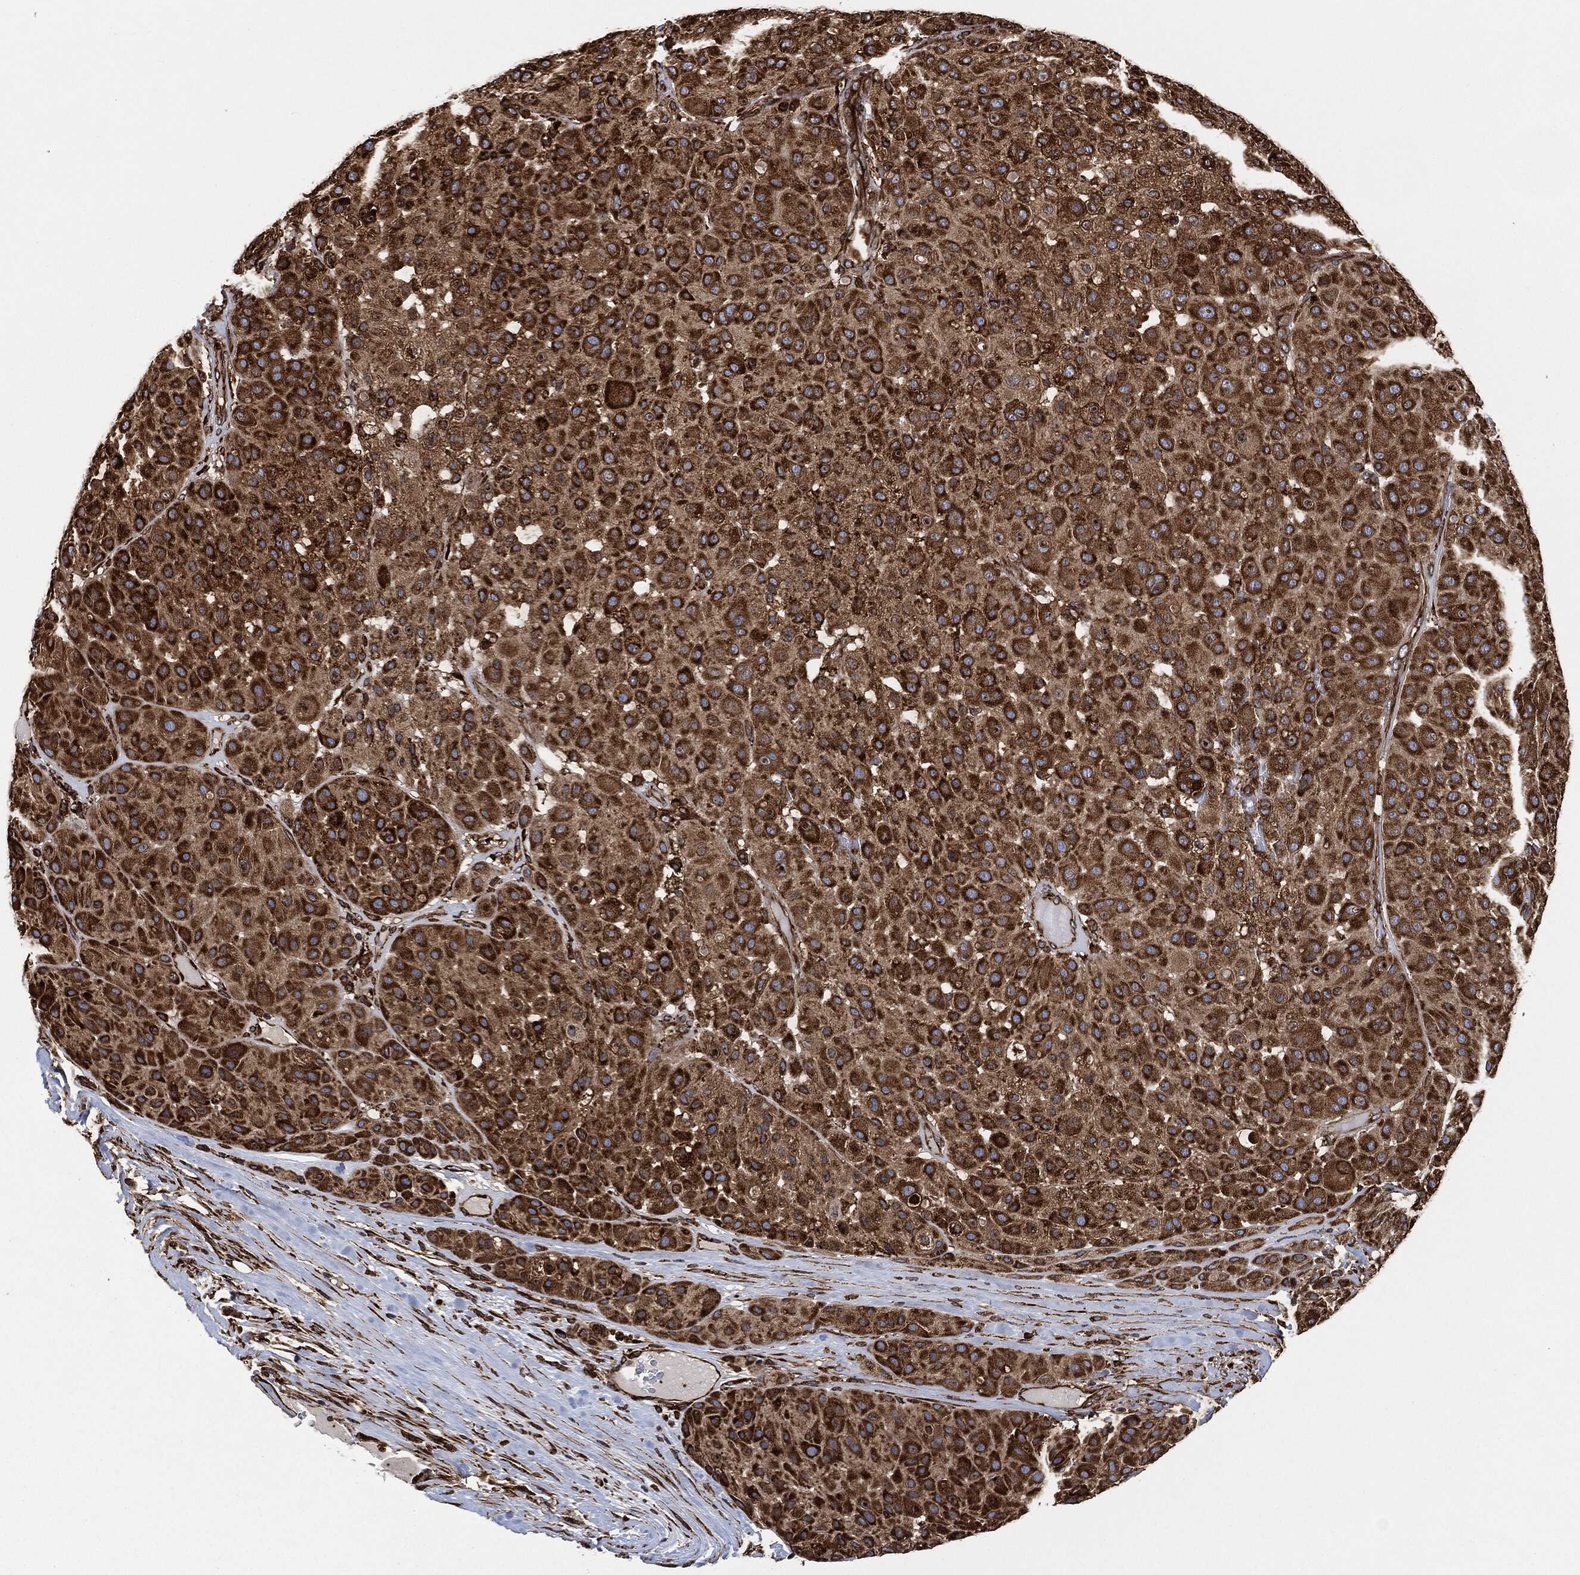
{"staining": {"intensity": "strong", "quantity": ">75%", "location": "cytoplasmic/membranous"}, "tissue": "melanoma", "cell_type": "Tumor cells", "image_type": "cancer", "snomed": [{"axis": "morphology", "description": "Malignant melanoma, Metastatic site"}, {"axis": "topography", "description": "Smooth muscle"}], "caption": "Immunohistochemical staining of malignant melanoma (metastatic site) shows high levels of strong cytoplasmic/membranous protein staining in approximately >75% of tumor cells.", "gene": "AMFR", "patient": {"sex": "male", "age": 41}}